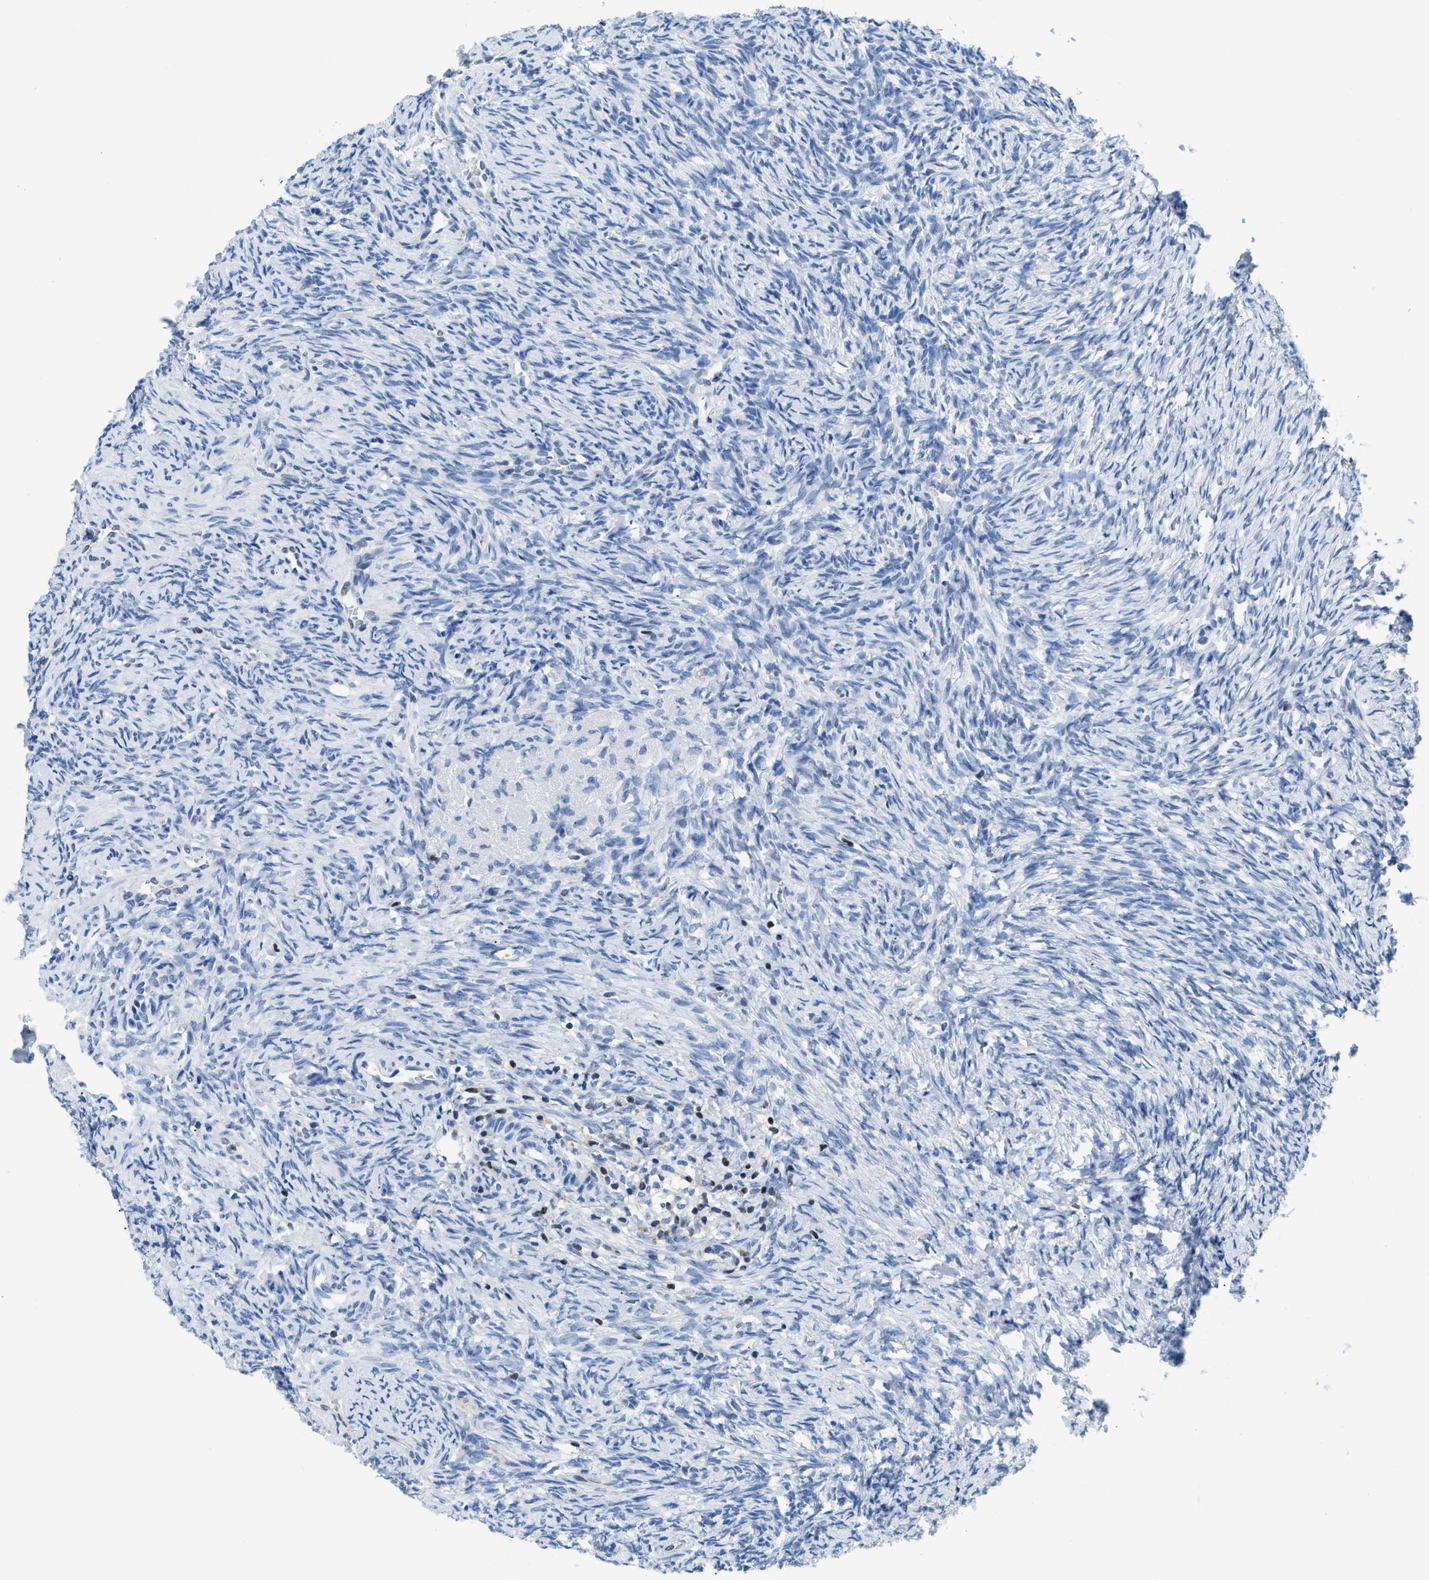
{"staining": {"intensity": "negative", "quantity": "none", "location": "none"}, "tissue": "ovary", "cell_type": "Follicle cells", "image_type": "normal", "snomed": [{"axis": "morphology", "description": "Normal tissue, NOS"}, {"axis": "topography", "description": "Ovary"}], "caption": "High power microscopy histopathology image of an IHC photomicrograph of normal ovary, revealing no significant positivity in follicle cells.", "gene": "NFATC2", "patient": {"sex": "female", "age": 41}}